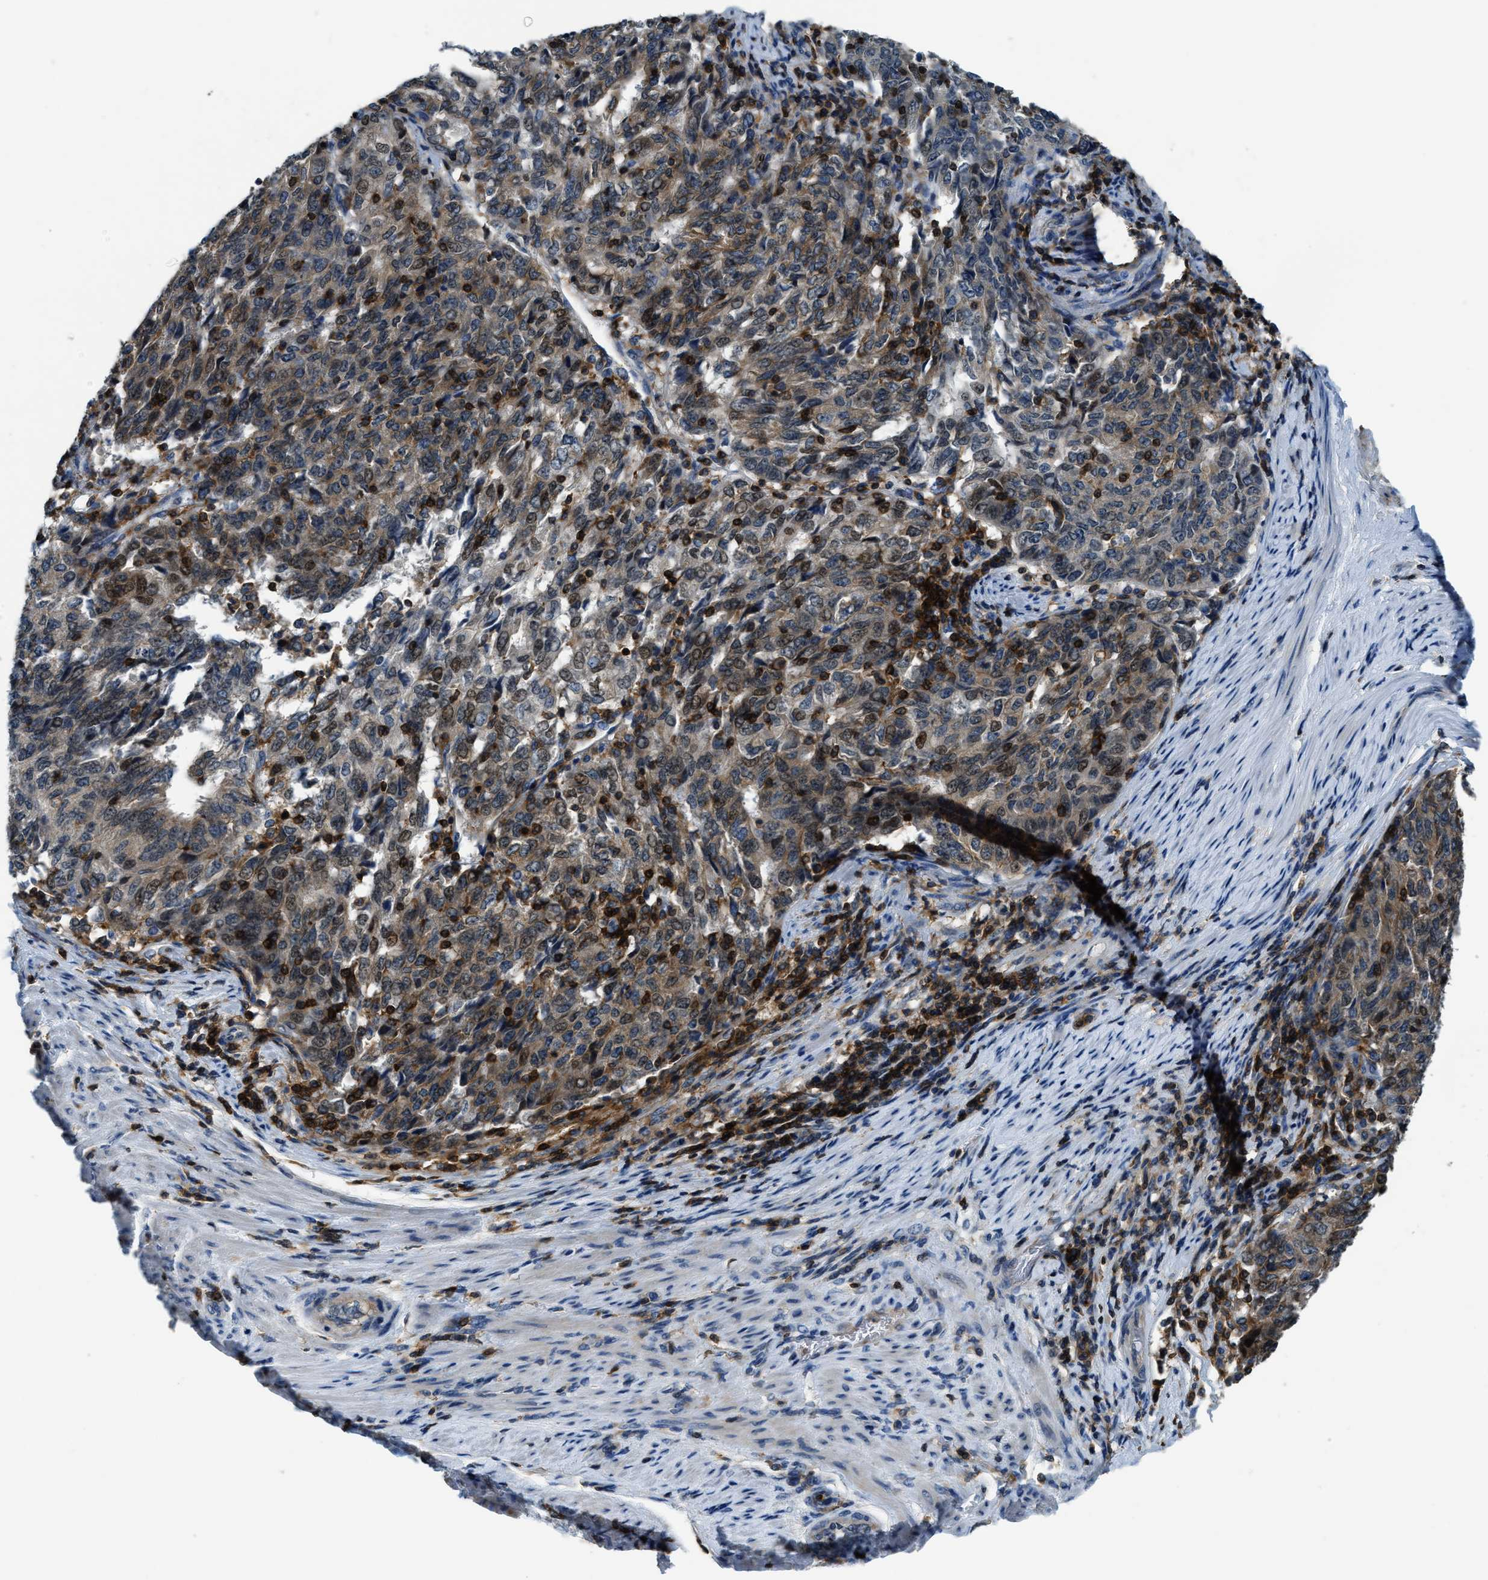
{"staining": {"intensity": "weak", "quantity": "25%-75%", "location": "cytoplasmic/membranous"}, "tissue": "endometrial cancer", "cell_type": "Tumor cells", "image_type": "cancer", "snomed": [{"axis": "morphology", "description": "Adenocarcinoma, NOS"}, {"axis": "topography", "description": "Endometrium"}], "caption": "Endometrial cancer (adenocarcinoma) was stained to show a protein in brown. There is low levels of weak cytoplasmic/membranous expression in about 25%-75% of tumor cells.", "gene": "MYO1G", "patient": {"sex": "female", "age": 80}}